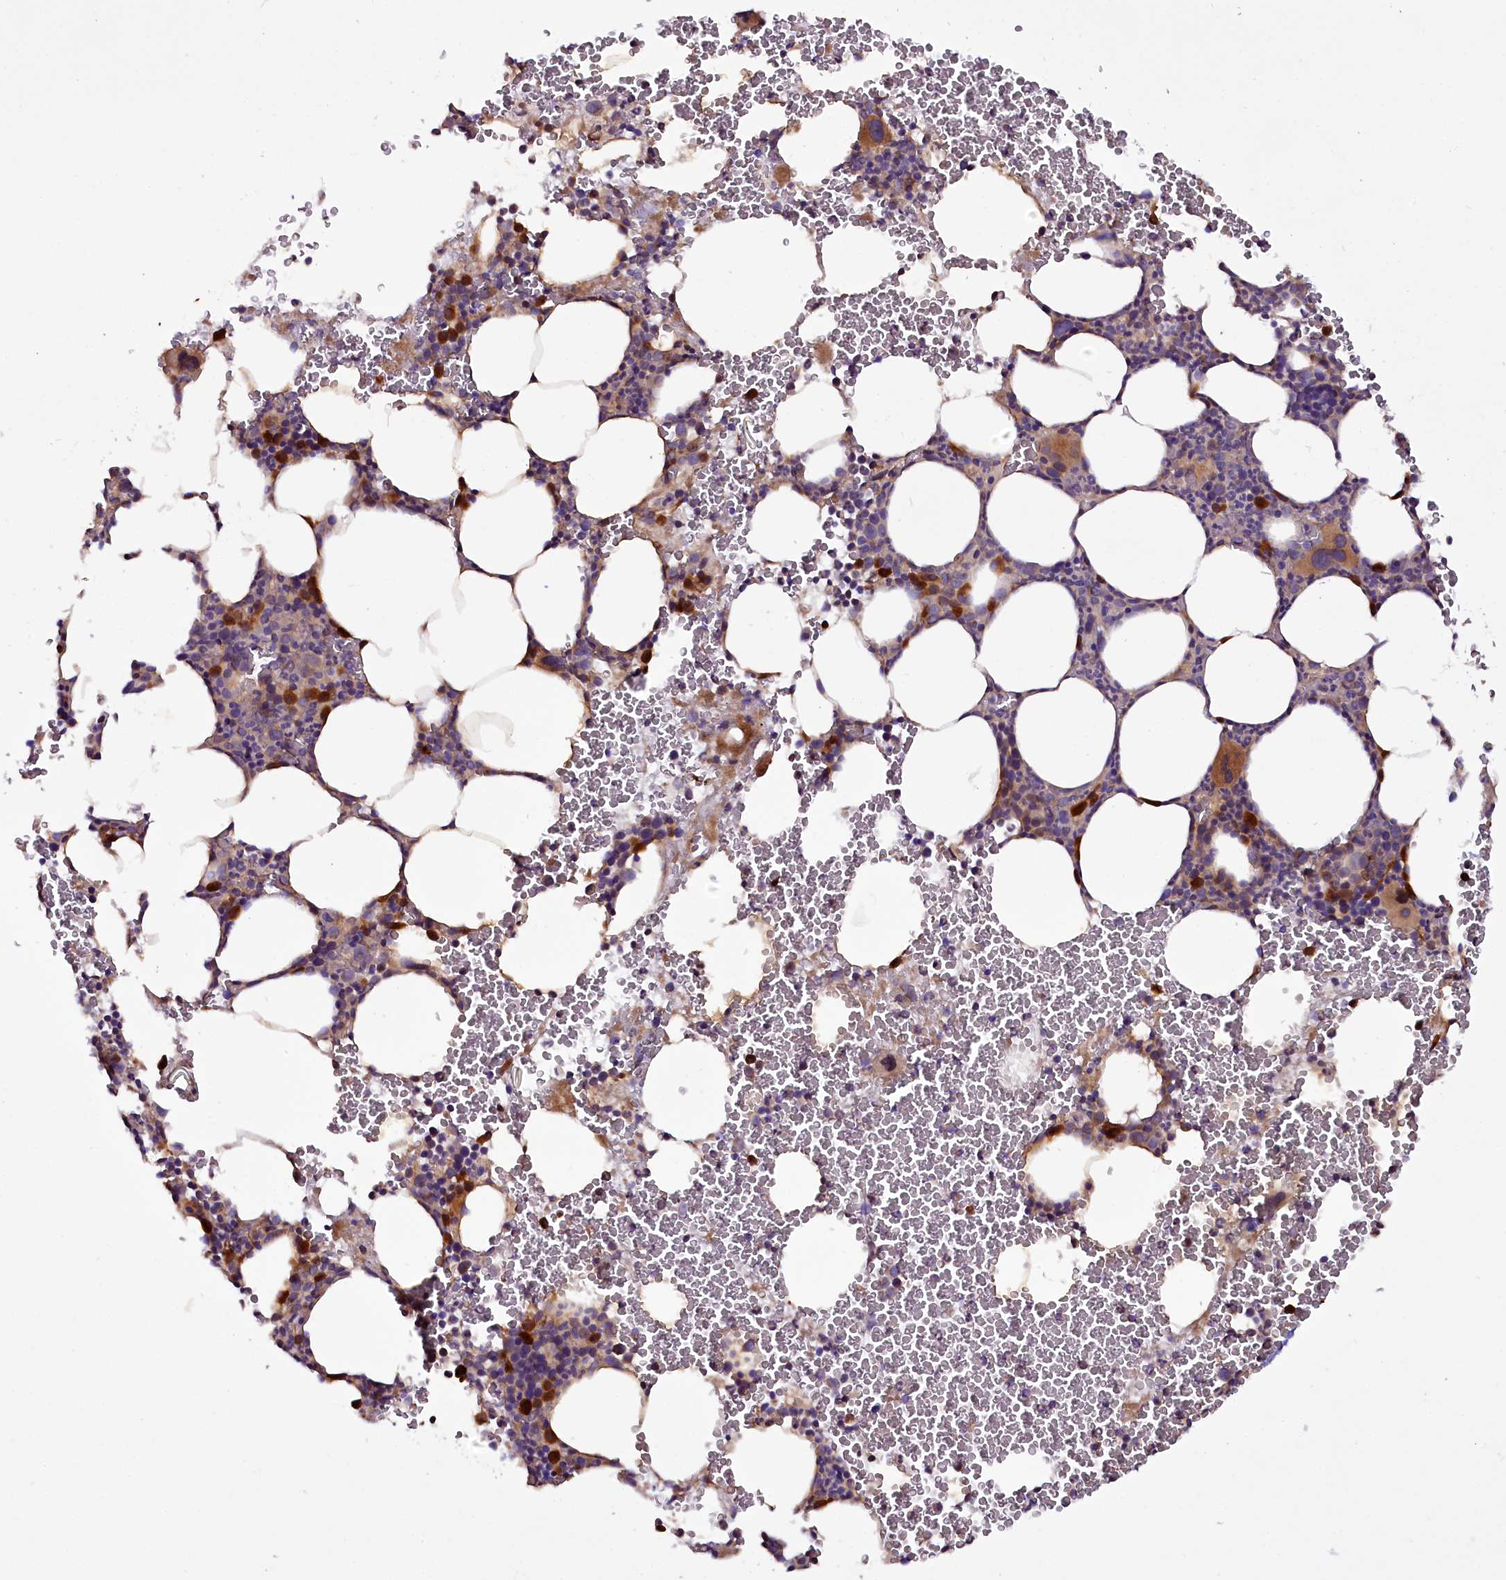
{"staining": {"intensity": "strong", "quantity": "<25%", "location": "cytoplasmic/membranous"}, "tissue": "bone marrow", "cell_type": "Hematopoietic cells", "image_type": "normal", "snomed": [{"axis": "morphology", "description": "Normal tissue, NOS"}, {"axis": "morphology", "description": "Inflammation, NOS"}, {"axis": "topography", "description": "Bone marrow"}], "caption": "Bone marrow stained with a brown dye exhibits strong cytoplasmic/membranous positive expression in about <25% of hematopoietic cells.", "gene": "RPUSD2", "patient": {"sex": "female", "age": 78}}